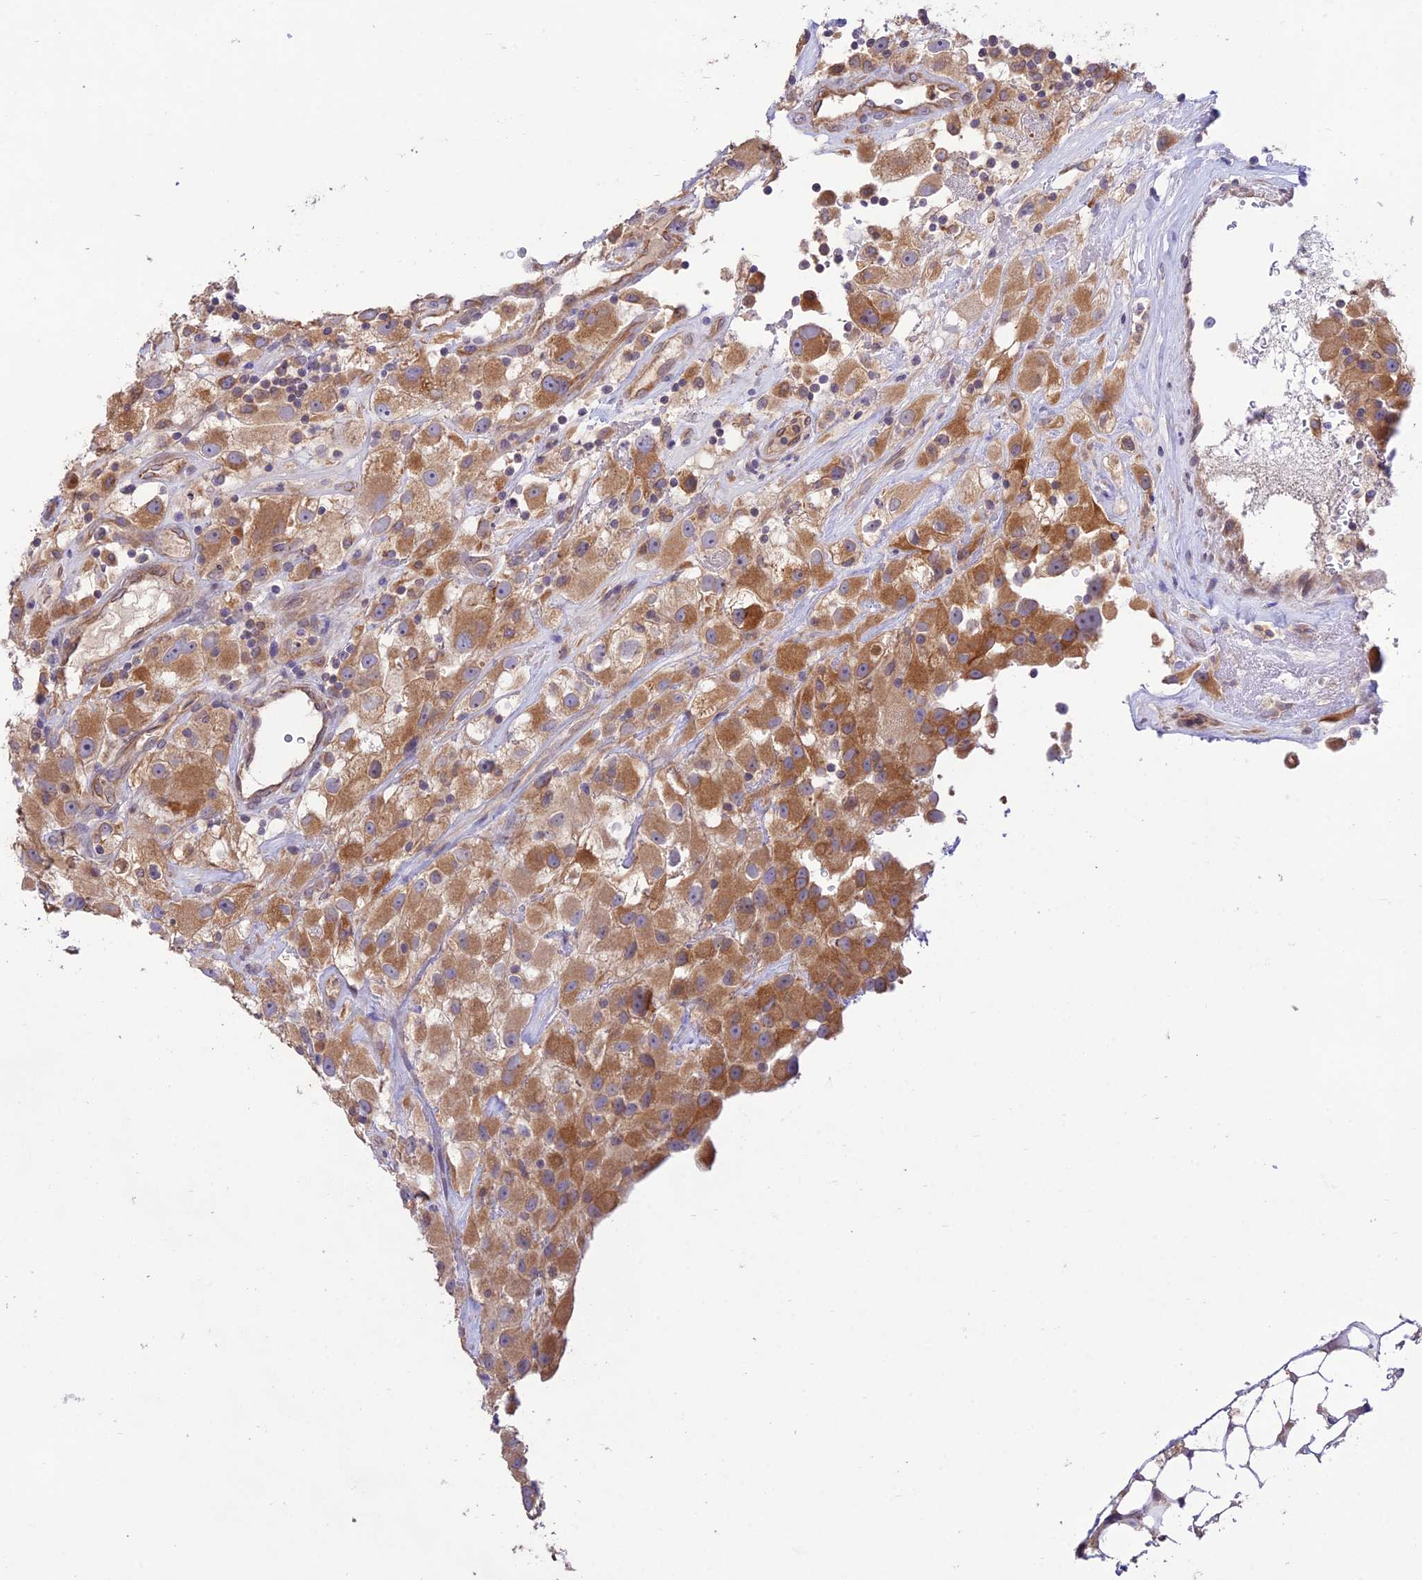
{"staining": {"intensity": "moderate", "quantity": ">75%", "location": "cytoplasmic/membranous"}, "tissue": "renal cancer", "cell_type": "Tumor cells", "image_type": "cancer", "snomed": [{"axis": "morphology", "description": "Adenocarcinoma, NOS"}, {"axis": "topography", "description": "Kidney"}], "caption": "The image displays staining of renal cancer (adenocarcinoma), revealing moderate cytoplasmic/membranous protein staining (brown color) within tumor cells. The staining is performed using DAB brown chromogen to label protein expression. The nuclei are counter-stained blue using hematoxylin.", "gene": "TMEM259", "patient": {"sex": "female", "age": 52}}